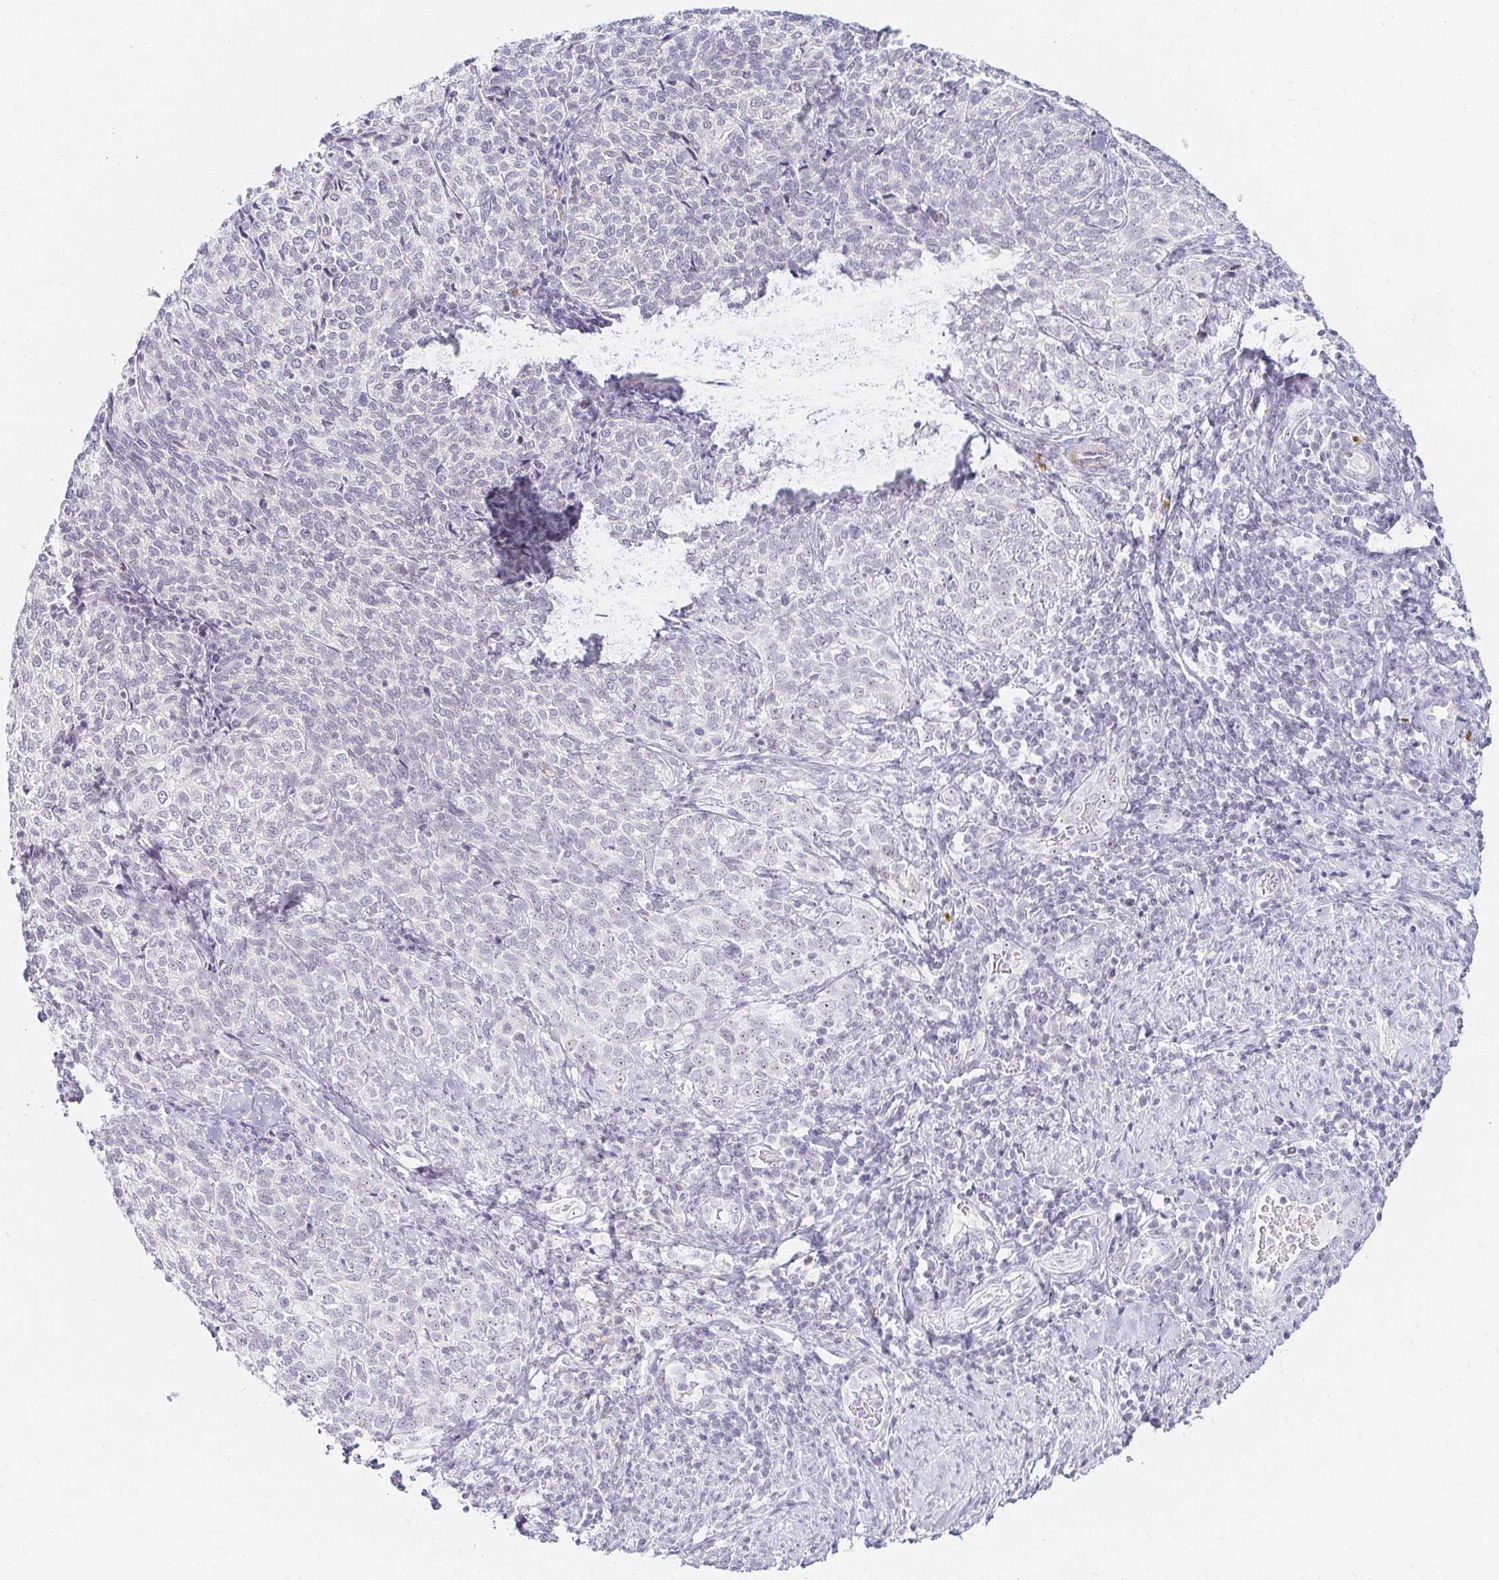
{"staining": {"intensity": "negative", "quantity": "none", "location": "none"}, "tissue": "cervical cancer", "cell_type": "Tumor cells", "image_type": "cancer", "snomed": [{"axis": "morphology", "description": "Normal tissue, NOS"}, {"axis": "morphology", "description": "Squamous cell carcinoma, NOS"}, {"axis": "topography", "description": "Vagina"}, {"axis": "topography", "description": "Cervix"}], "caption": "A high-resolution photomicrograph shows immunohistochemistry (IHC) staining of squamous cell carcinoma (cervical), which exhibits no significant positivity in tumor cells.", "gene": "ACAN", "patient": {"sex": "female", "age": 45}}